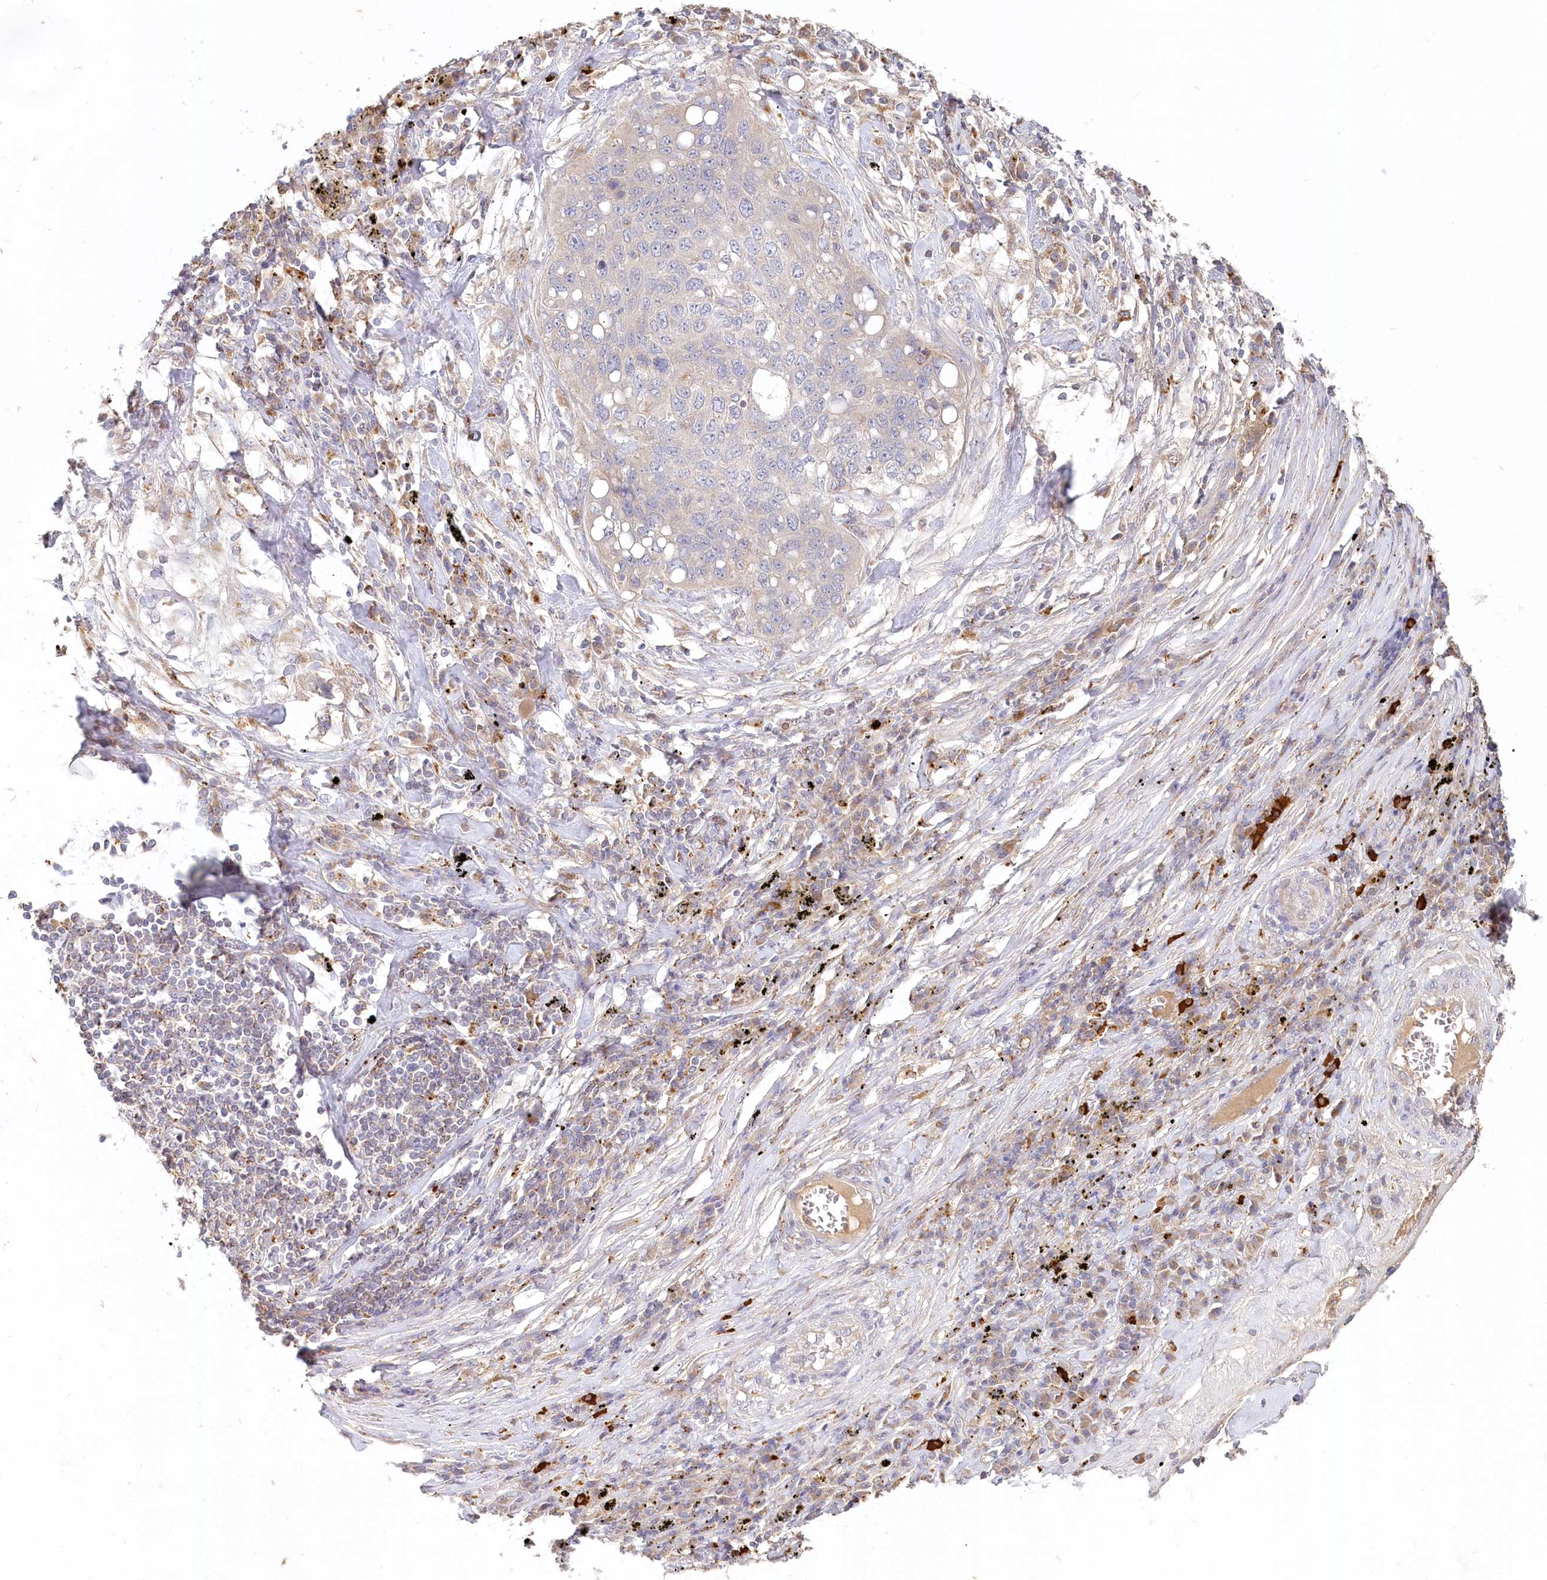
{"staining": {"intensity": "negative", "quantity": "none", "location": "none"}, "tissue": "lung cancer", "cell_type": "Tumor cells", "image_type": "cancer", "snomed": [{"axis": "morphology", "description": "Squamous cell carcinoma, NOS"}, {"axis": "topography", "description": "Lung"}], "caption": "This is a photomicrograph of immunohistochemistry (IHC) staining of lung squamous cell carcinoma, which shows no staining in tumor cells. (Stains: DAB immunohistochemistry with hematoxylin counter stain, Microscopy: brightfield microscopy at high magnification).", "gene": "VSIG1", "patient": {"sex": "female", "age": 63}}